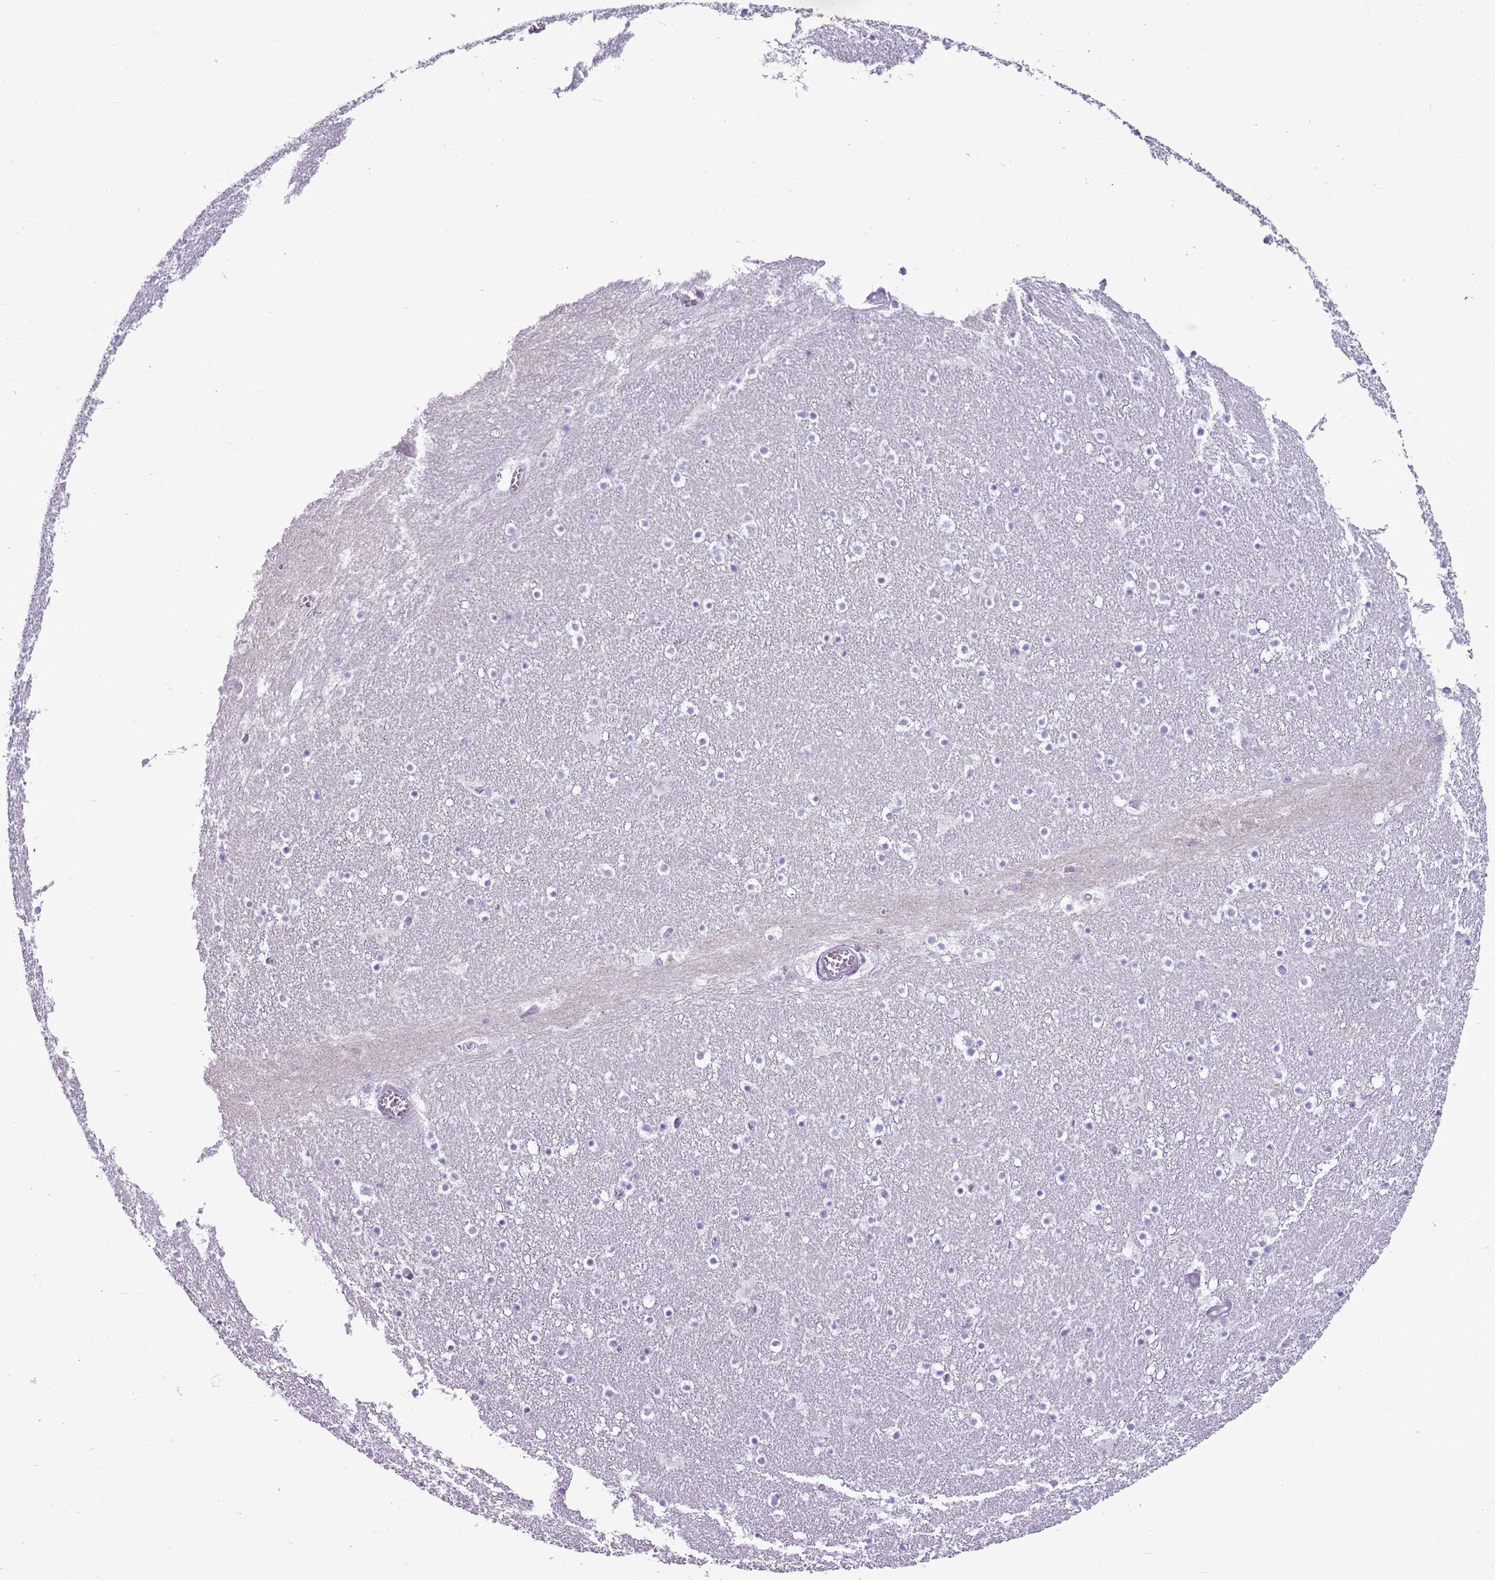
{"staining": {"intensity": "negative", "quantity": "none", "location": "none"}, "tissue": "caudate", "cell_type": "Glial cells", "image_type": "normal", "snomed": [{"axis": "morphology", "description": "Normal tissue, NOS"}, {"axis": "topography", "description": "Lateral ventricle wall"}], "caption": "DAB (3,3'-diaminobenzidine) immunohistochemical staining of benign caudate exhibits no significant expression in glial cells. Nuclei are stained in blue.", "gene": "RPL3L", "patient": {"sex": "male", "age": 45}}